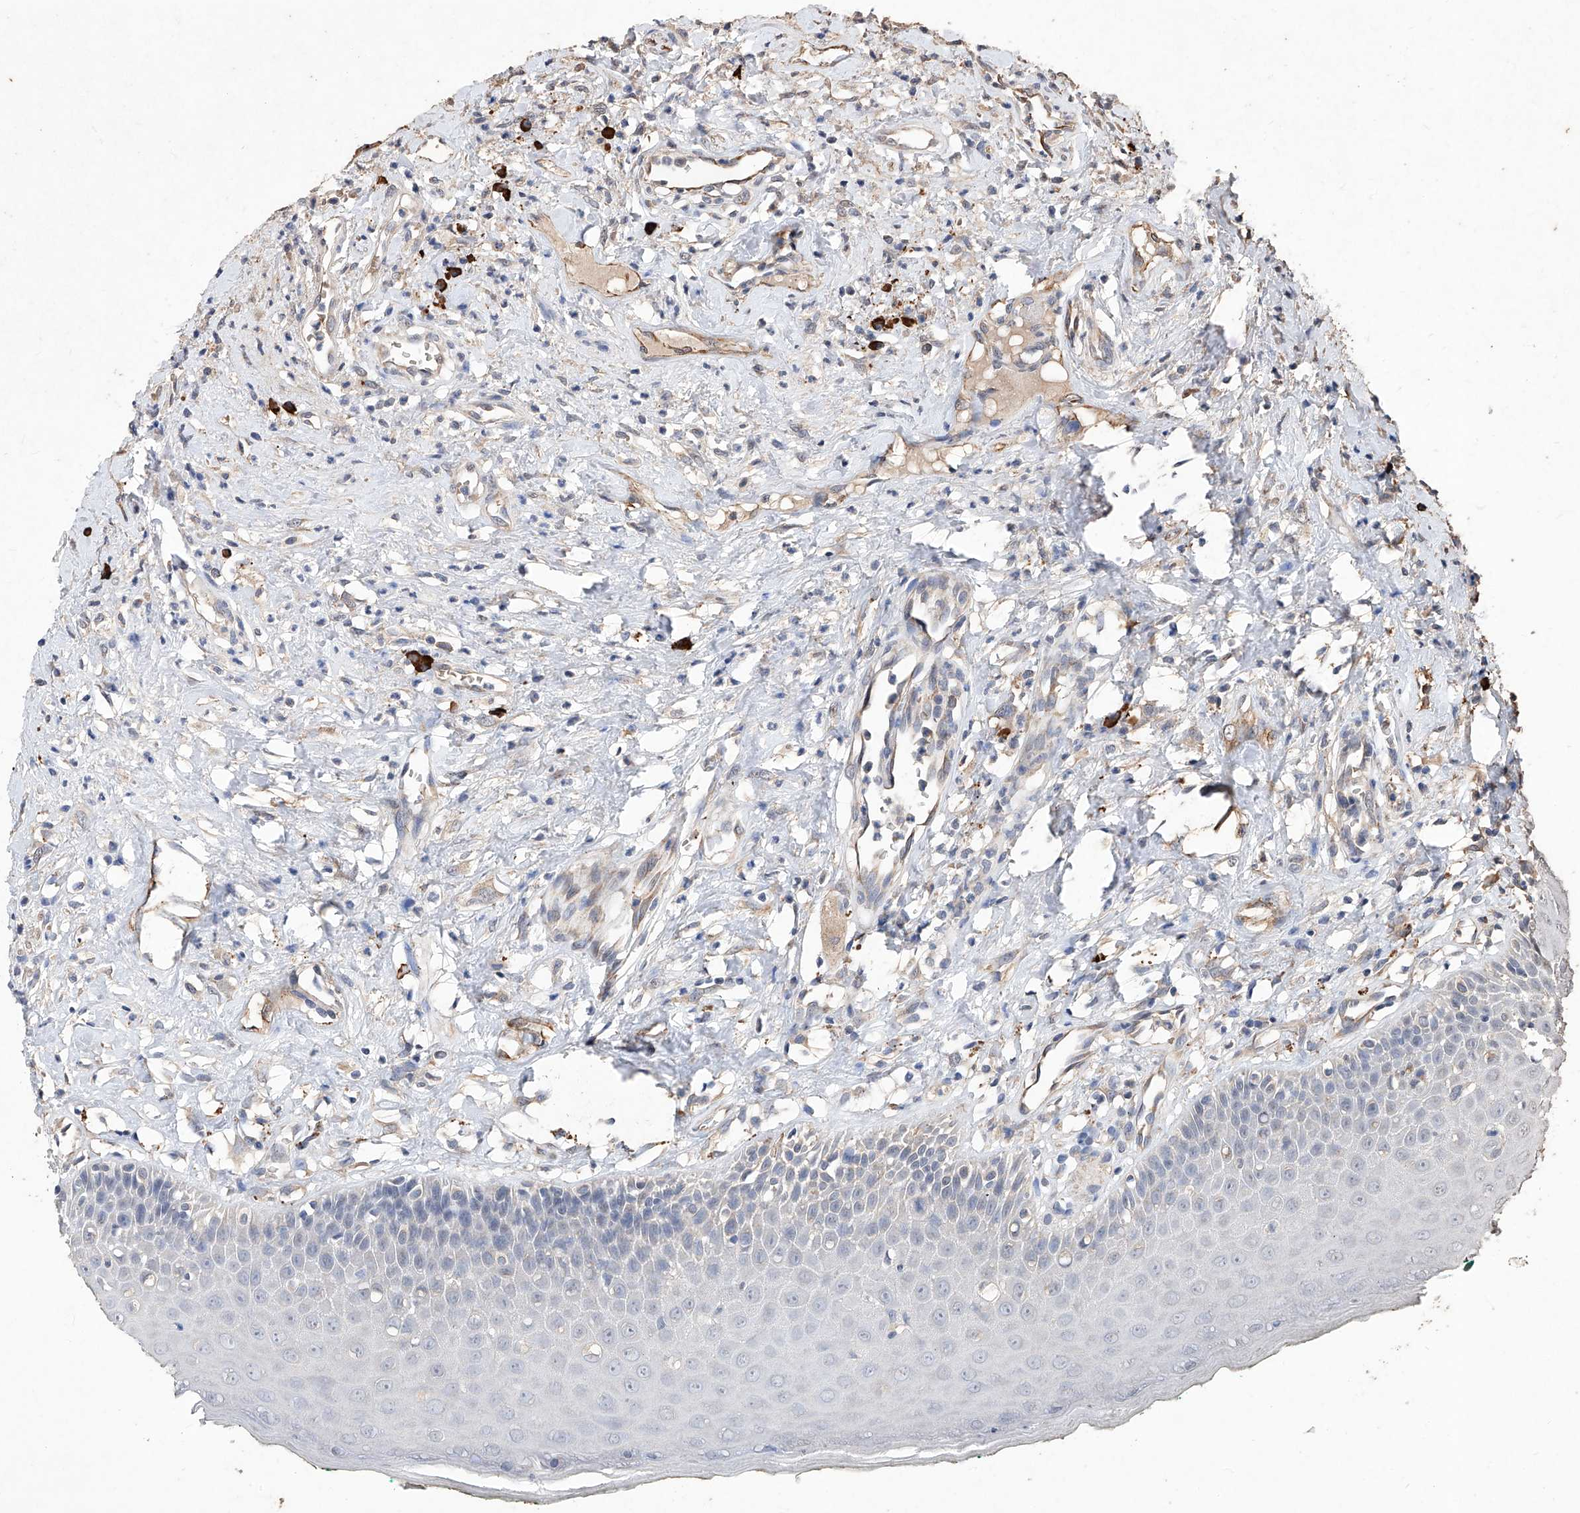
{"staining": {"intensity": "negative", "quantity": "none", "location": "none"}, "tissue": "oral mucosa", "cell_type": "Squamous epithelial cells", "image_type": "normal", "snomed": [{"axis": "morphology", "description": "Normal tissue, NOS"}, {"axis": "topography", "description": "Oral tissue"}], "caption": "High power microscopy image of an IHC image of unremarkable oral mucosa, revealing no significant staining in squamous epithelial cells.", "gene": "EML1", "patient": {"sex": "female", "age": 70}}